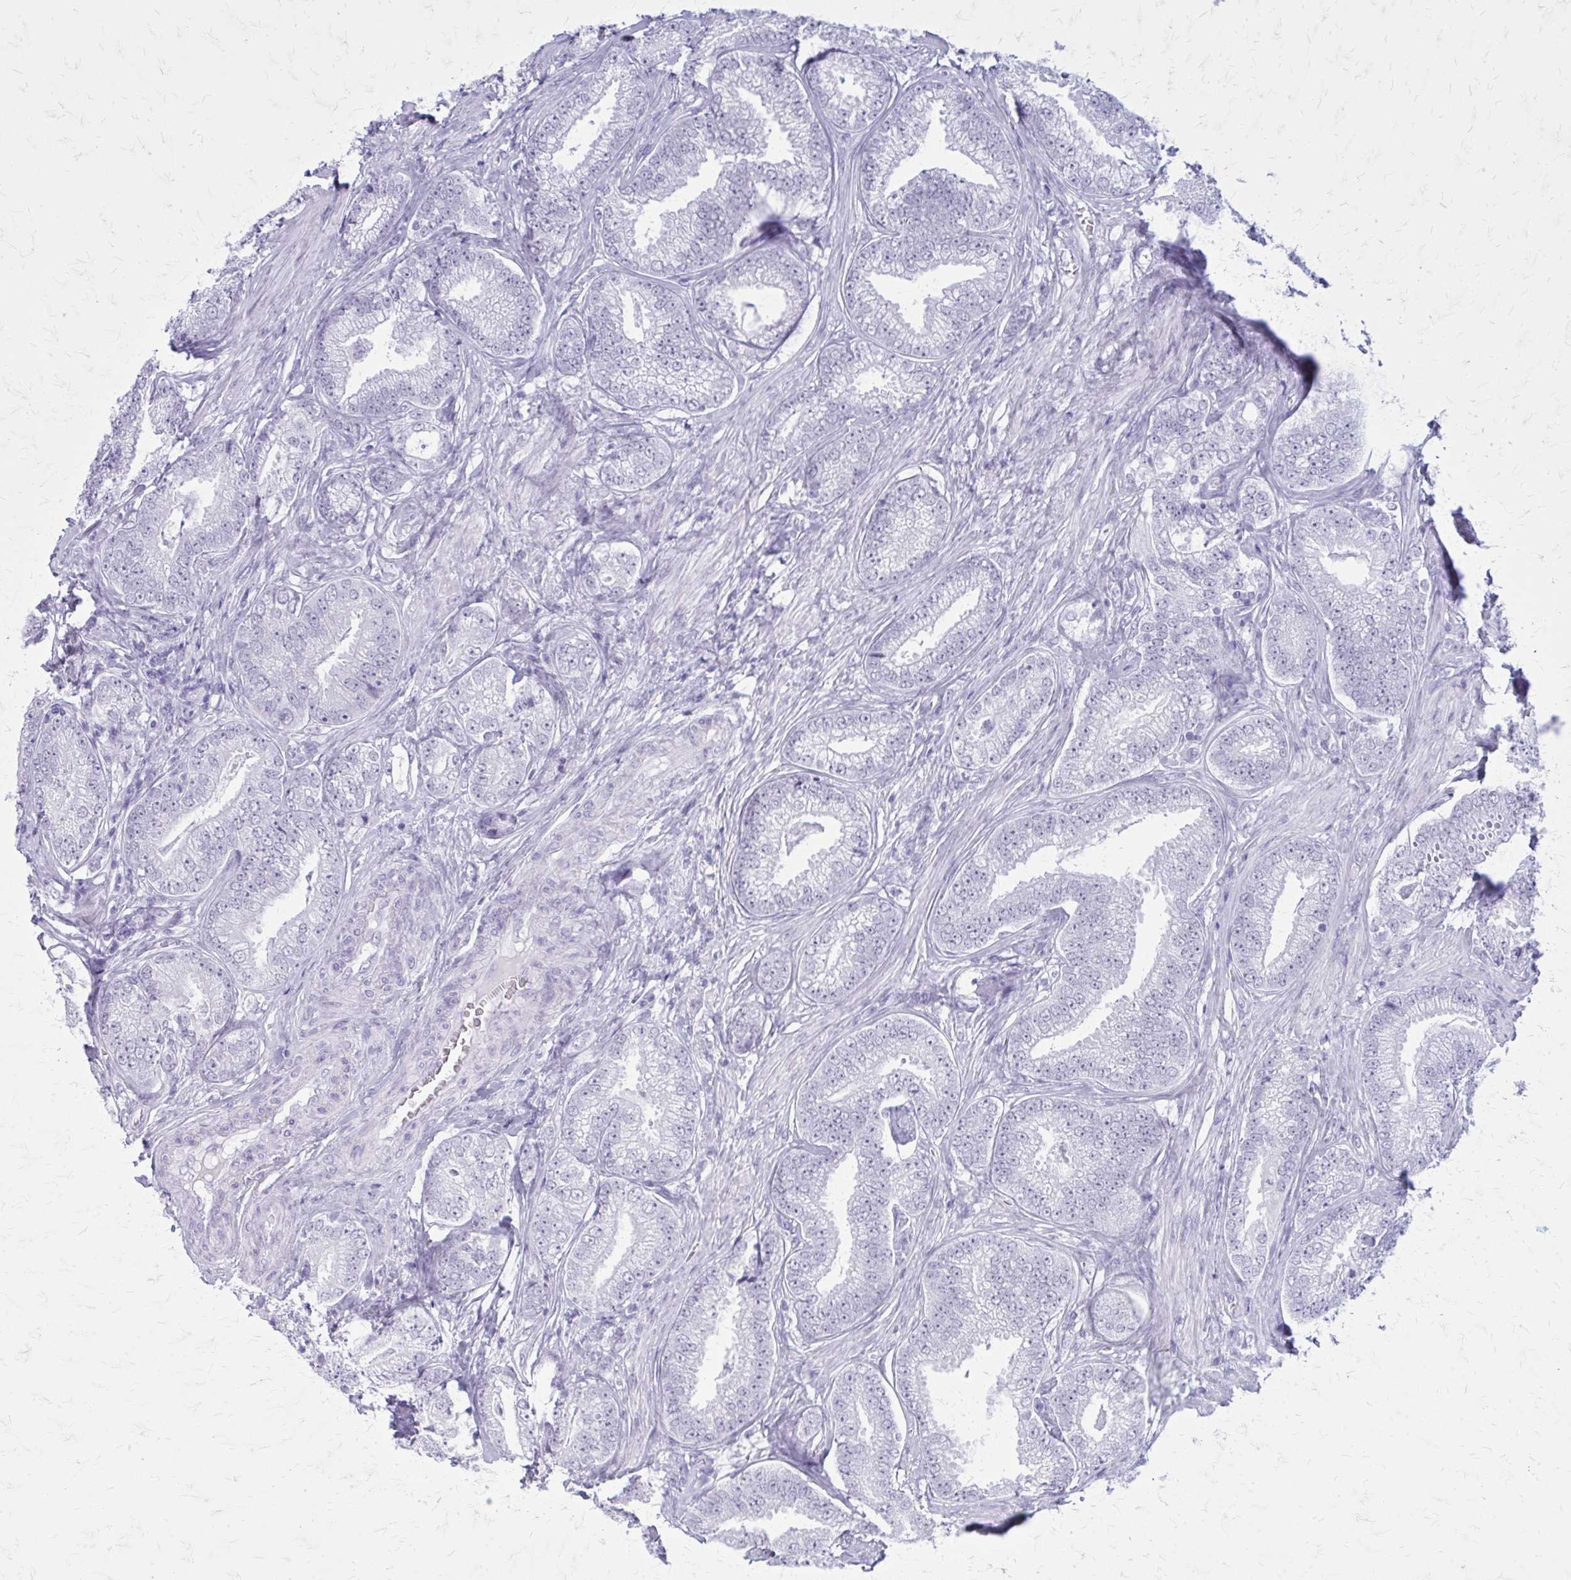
{"staining": {"intensity": "negative", "quantity": "none", "location": "none"}, "tissue": "prostate cancer", "cell_type": "Tumor cells", "image_type": "cancer", "snomed": [{"axis": "morphology", "description": "Adenocarcinoma, Low grade"}, {"axis": "topography", "description": "Prostate"}], "caption": "Protein analysis of prostate adenocarcinoma (low-grade) demonstrates no significant positivity in tumor cells. (Brightfield microscopy of DAB (3,3'-diaminobenzidine) IHC at high magnification).", "gene": "GAD1", "patient": {"sex": "male", "age": 63}}